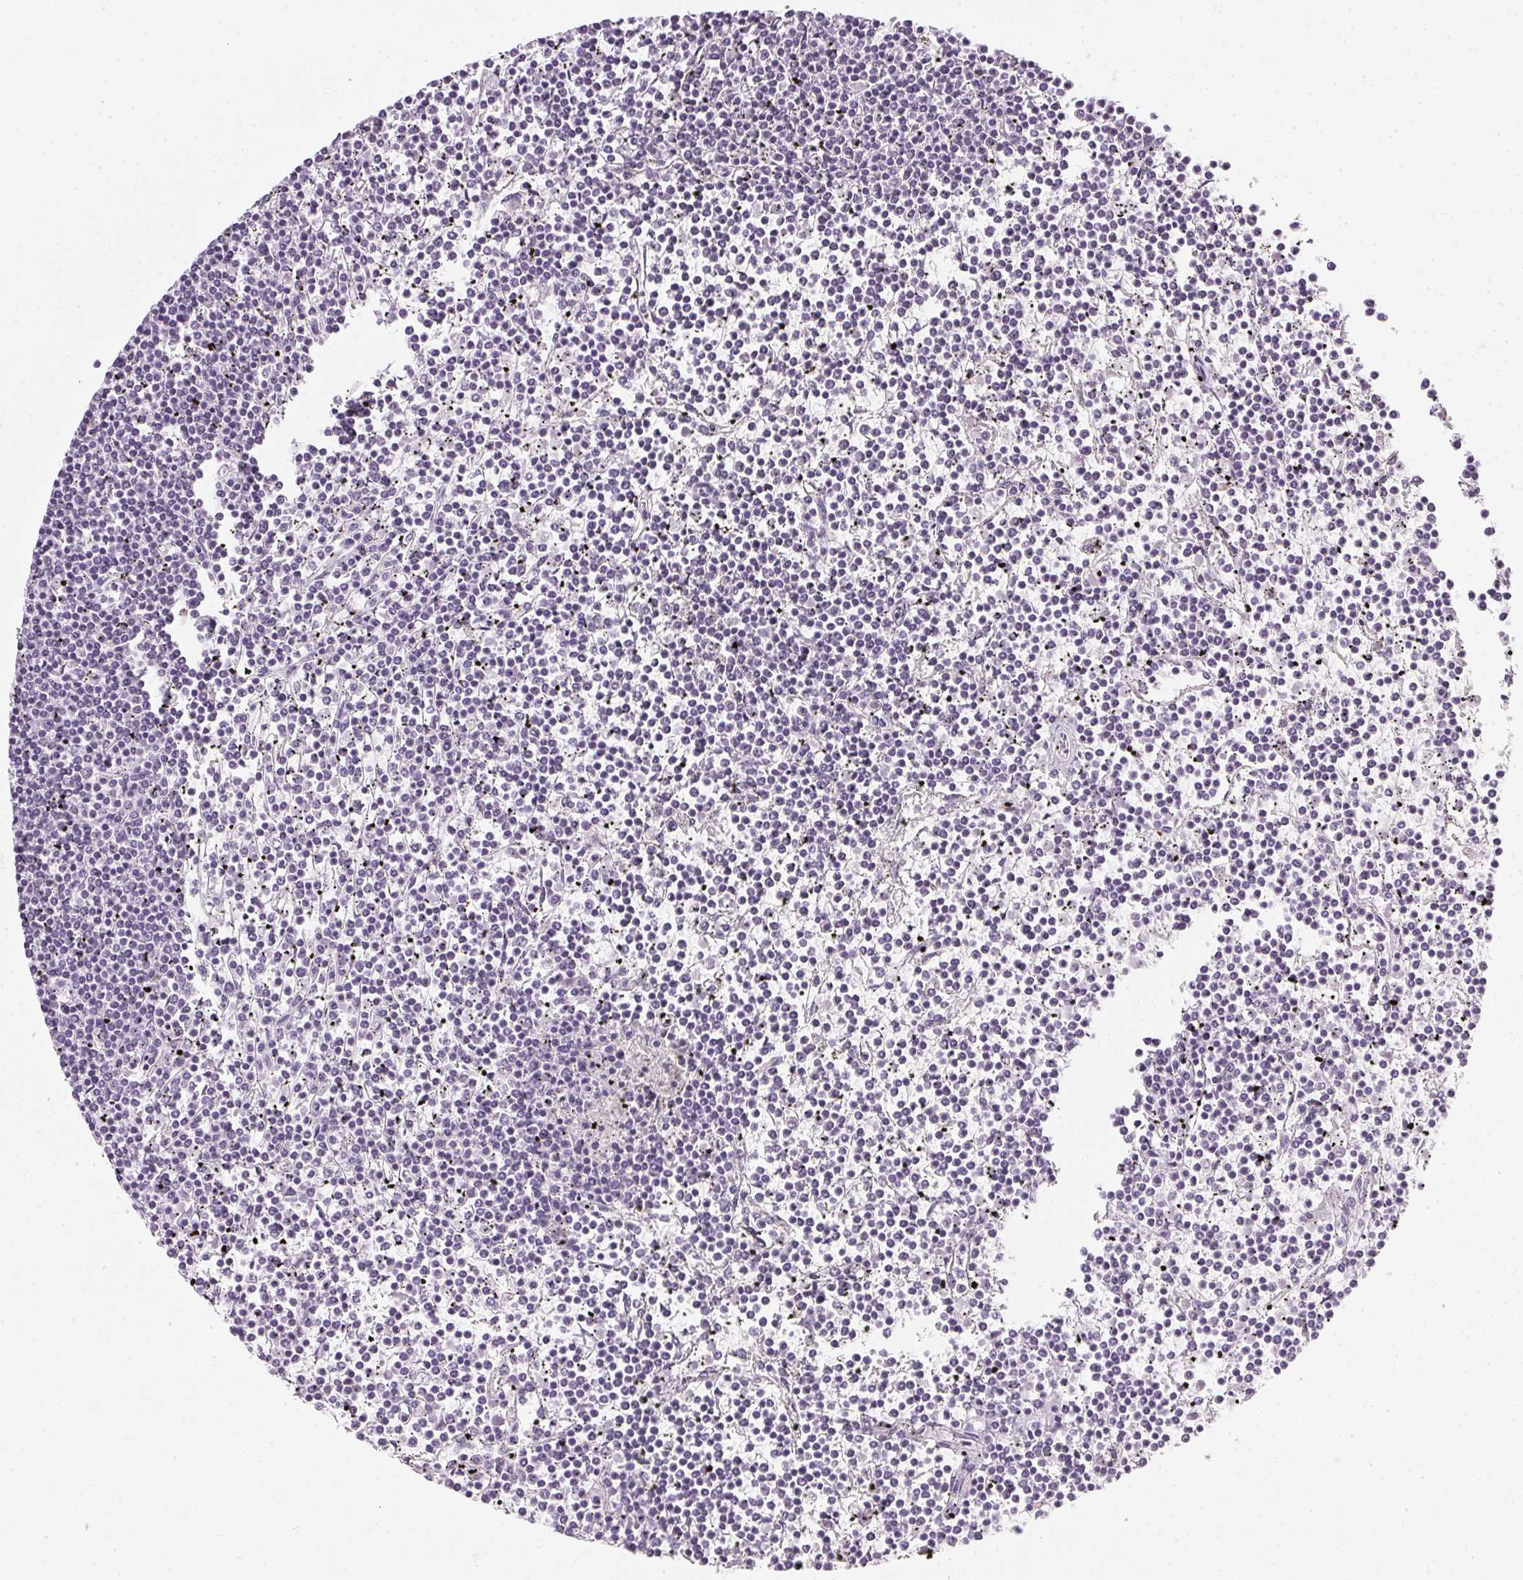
{"staining": {"intensity": "negative", "quantity": "none", "location": "none"}, "tissue": "lymphoma", "cell_type": "Tumor cells", "image_type": "cancer", "snomed": [{"axis": "morphology", "description": "Malignant lymphoma, non-Hodgkin's type, Low grade"}, {"axis": "topography", "description": "Spleen"}], "caption": "The histopathology image shows no significant expression in tumor cells of malignant lymphoma, non-Hodgkin's type (low-grade).", "gene": "TMEM72", "patient": {"sex": "female", "age": 19}}